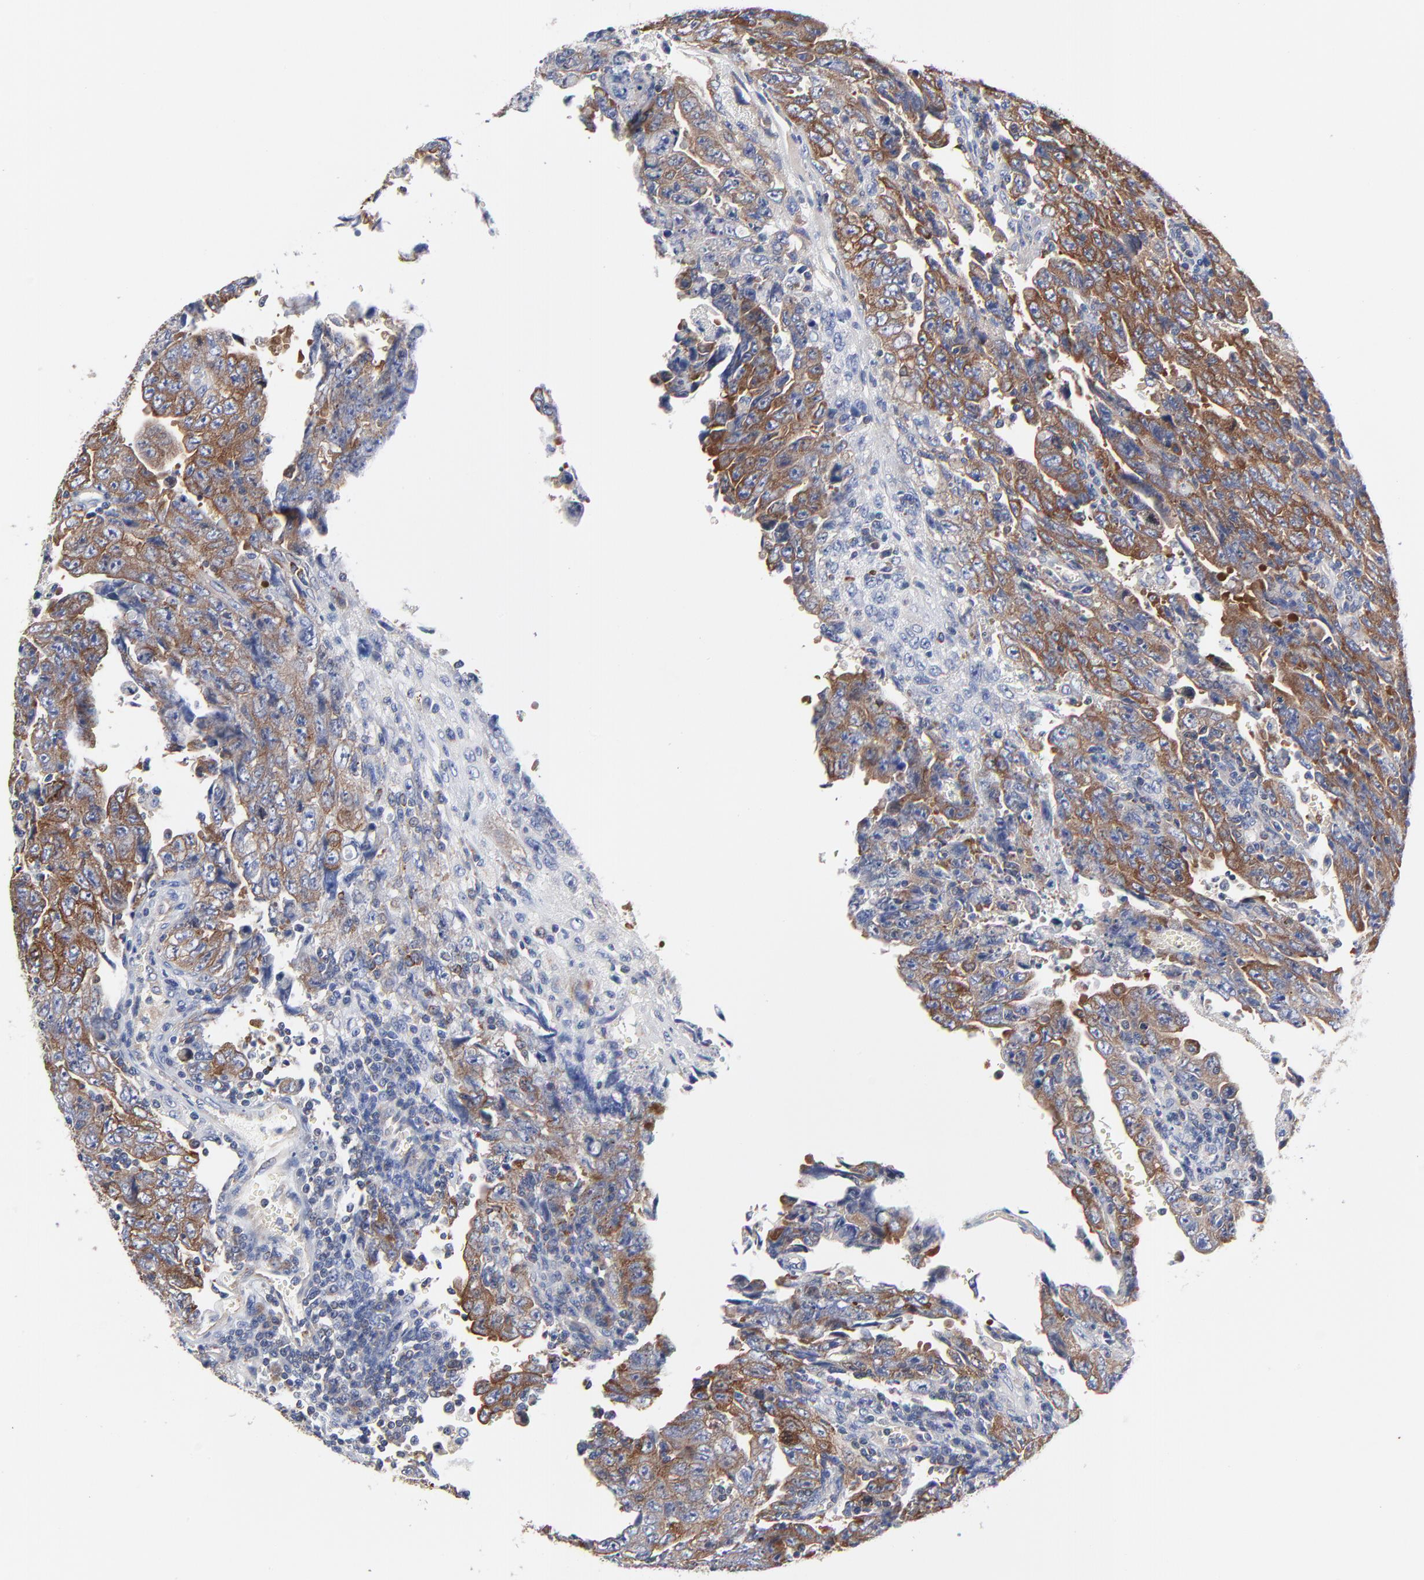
{"staining": {"intensity": "moderate", "quantity": ">75%", "location": "cytoplasmic/membranous"}, "tissue": "testis cancer", "cell_type": "Tumor cells", "image_type": "cancer", "snomed": [{"axis": "morphology", "description": "Carcinoma, Embryonal, NOS"}, {"axis": "topography", "description": "Testis"}], "caption": "Immunohistochemistry (IHC) micrograph of testis cancer (embryonal carcinoma) stained for a protein (brown), which exhibits medium levels of moderate cytoplasmic/membranous staining in approximately >75% of tumor cells.", "gene": "CD2AP", "patient": {"sex": "male", "age": 28}}